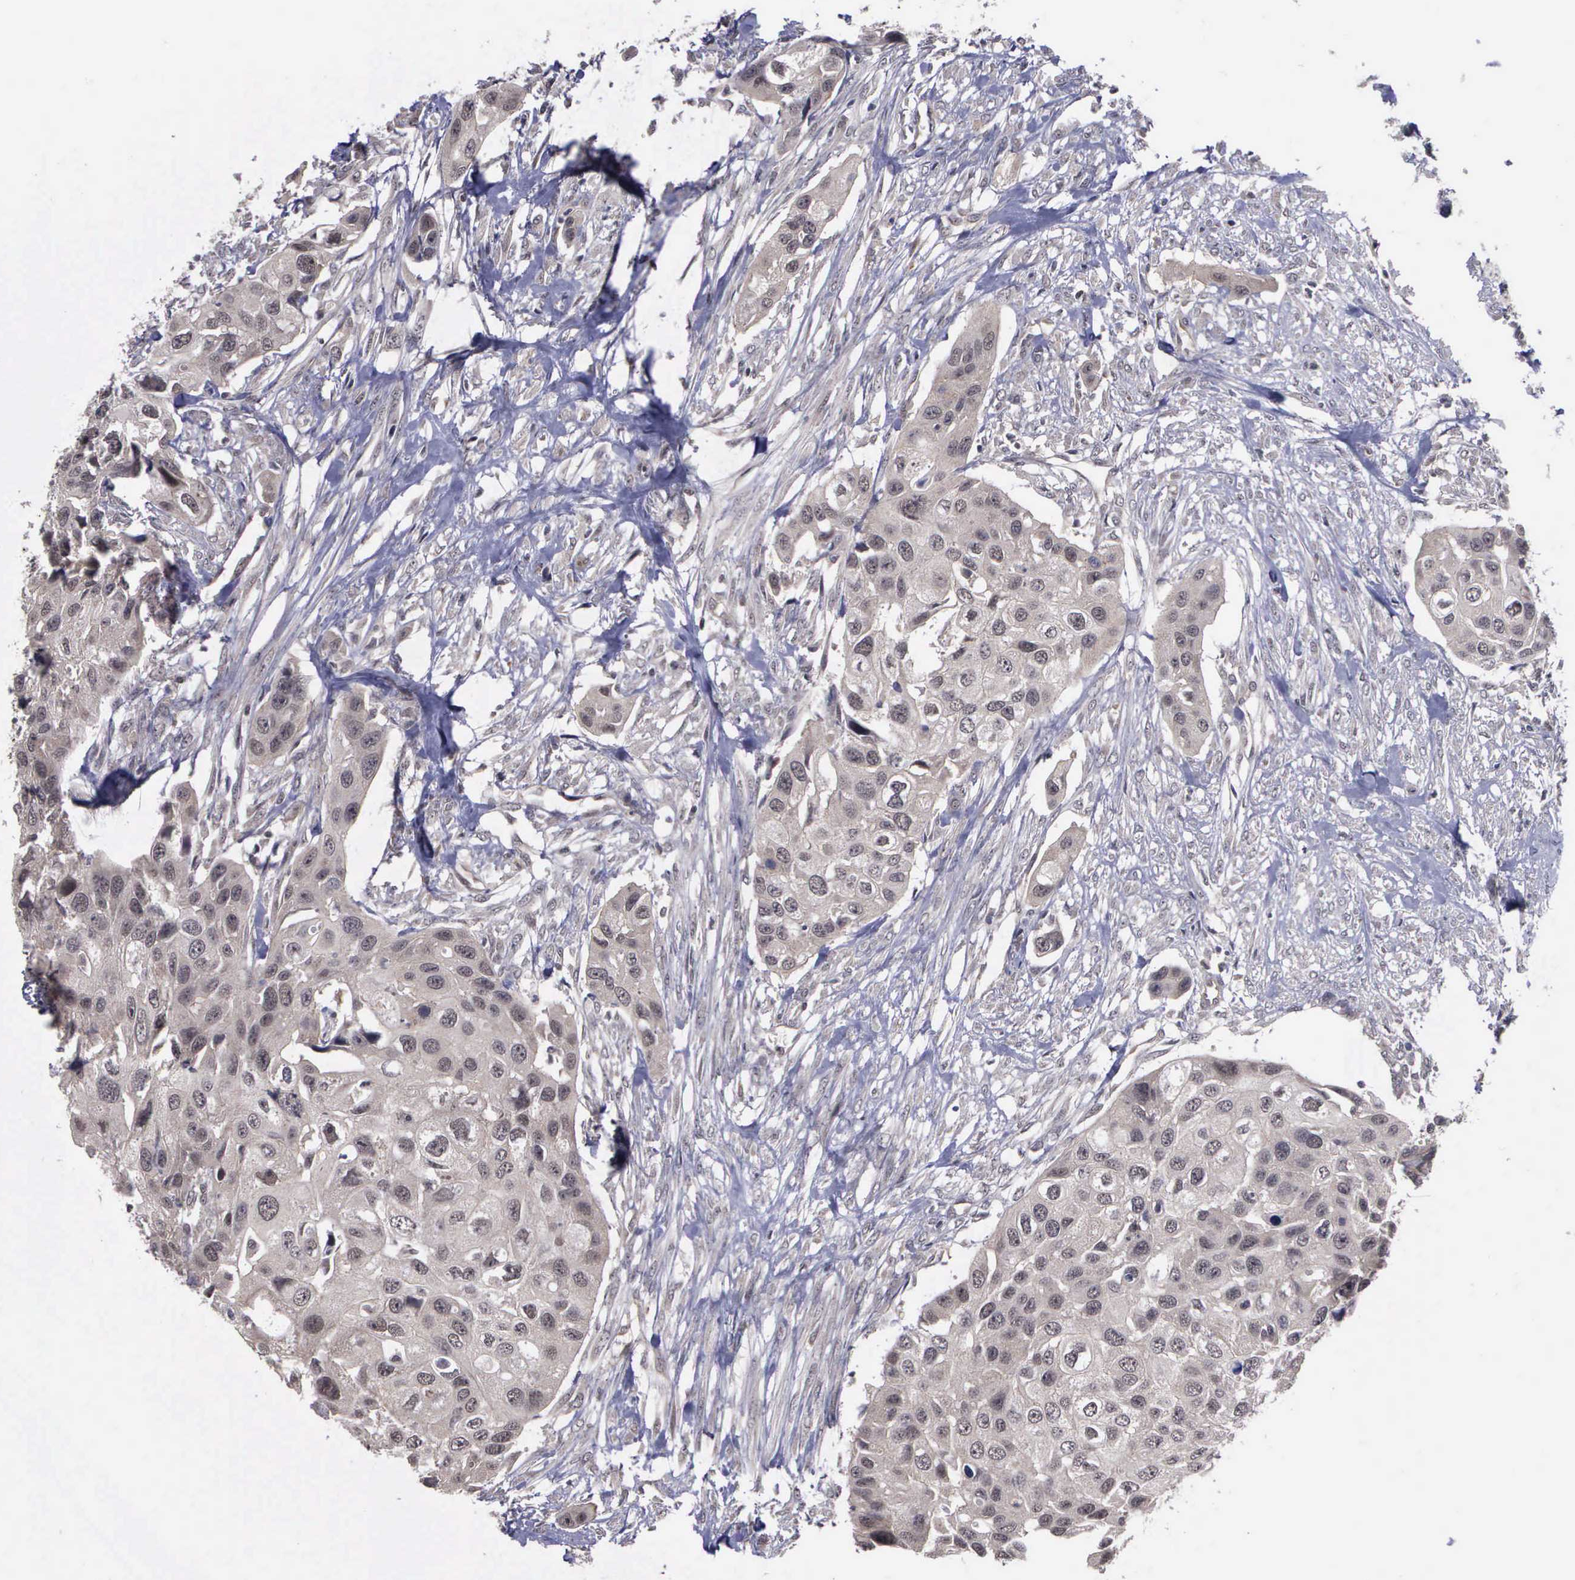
{"staining": {"intensity": "weak", "quantity": "25%-75%", "location": "cytoplasmic/membranous,nuclear"}, "tissue": "urothelial cancer", "cell_type": "Tumor cells", "image_type": "cancer", "snomed": [{"axis": "morphology", "description": "Urothelial carcinoma, High grade"}, {"axis": "topography", "description": "Urinary bladder"}], "caption": "An immunohistochemistry histopathology image of tumor tissue is shown. Protein staining in brown shows weak cytoplasmic/membranous and nuclear positivity in urothelial carcinoma (high-grade) within tumor cells. The staining was performed using DAB (3,3'-diaminobenzidine), with brown indicating positive protein expression. Nuclei are stained blue with hematoxylin.", "gene": "MAP3K9", "patient": {"sex": "male", "age": 55}}